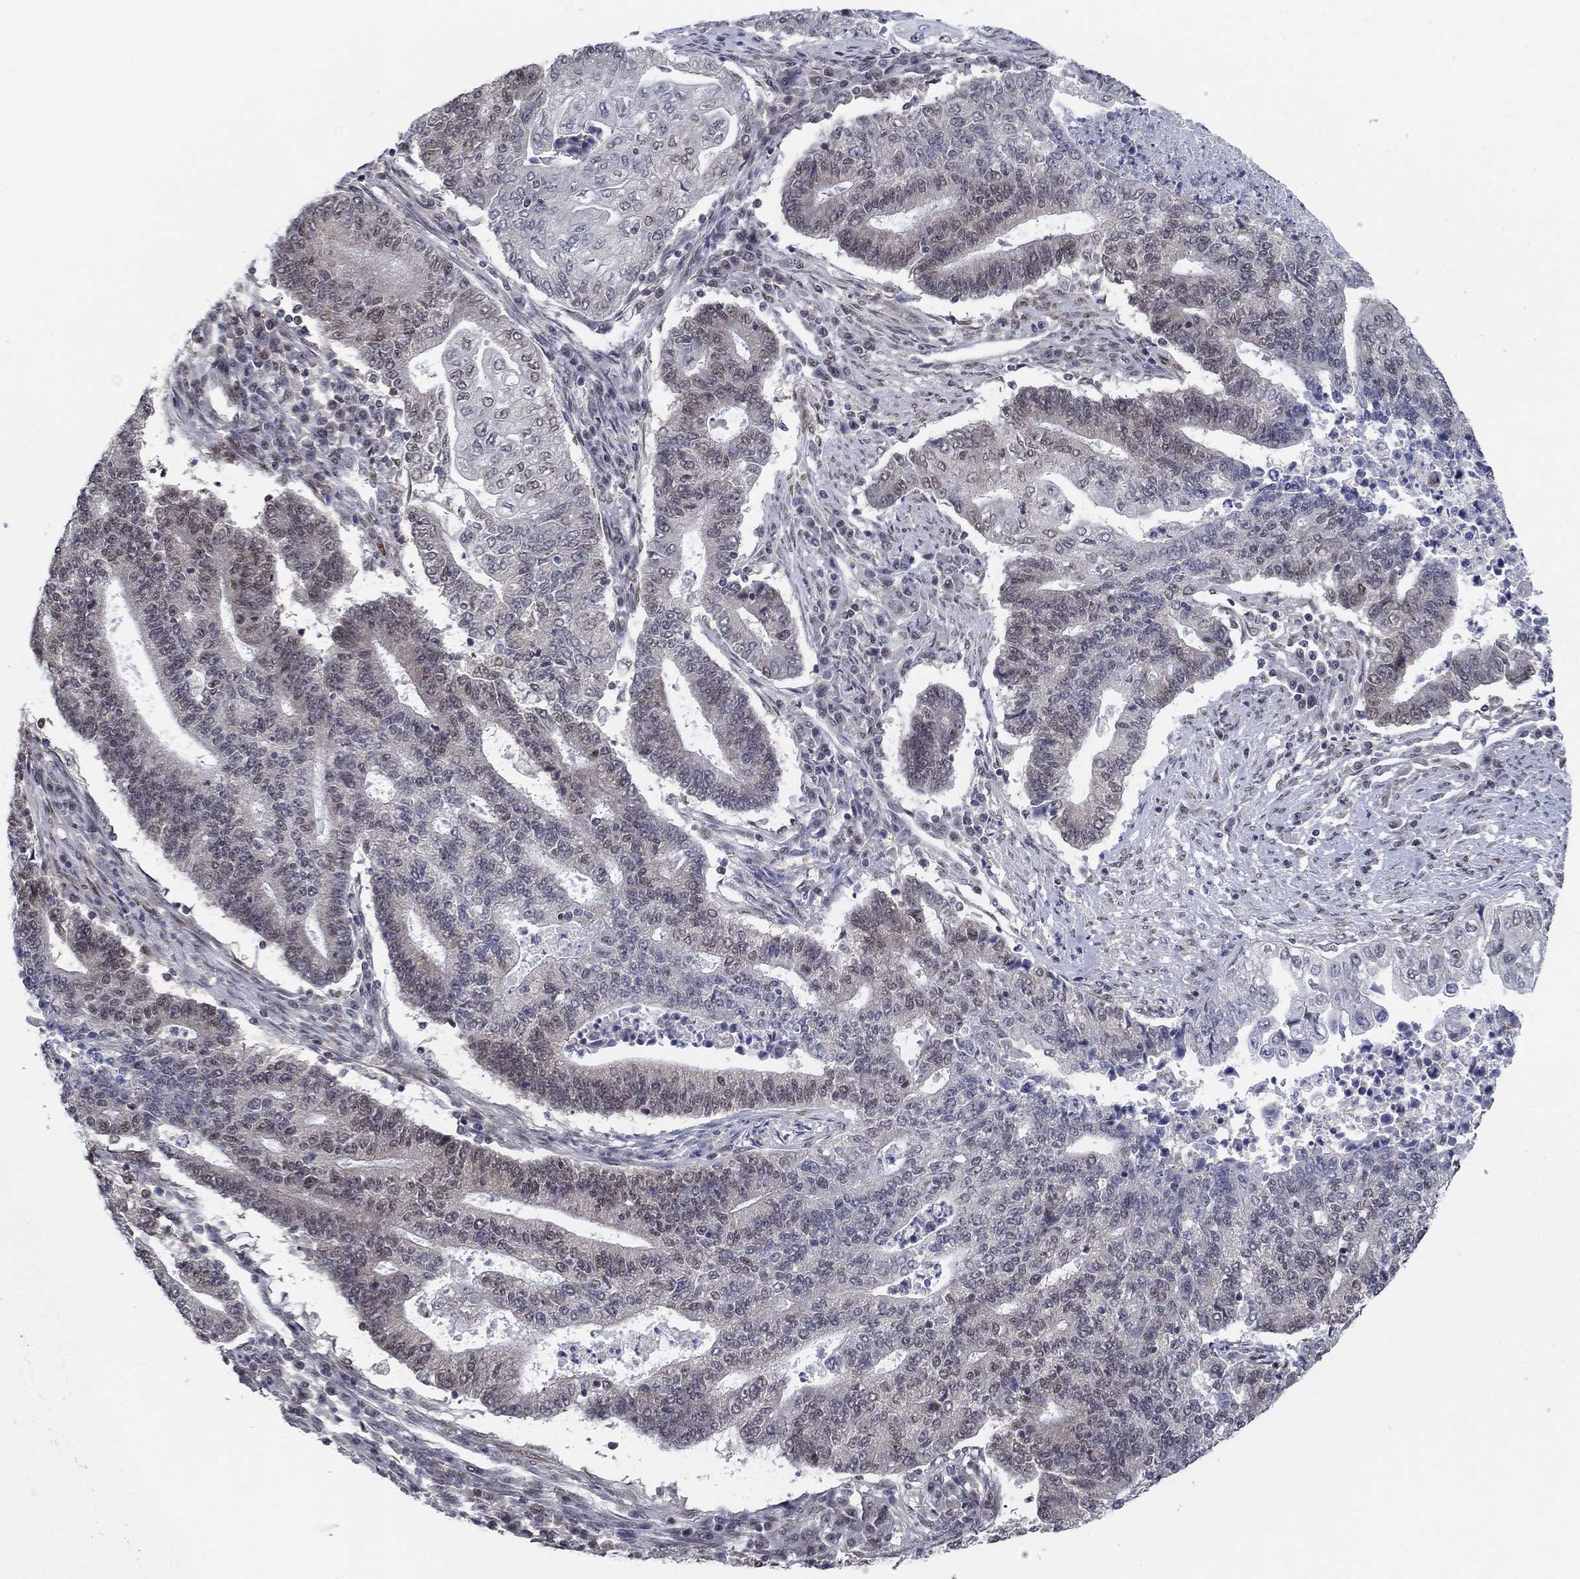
{"staining": {"intensity": "negative", "quantity": "none", "location": "none"}, "tissue": "endometrial cancer", "cell_type": "Tumor cells", "image_type": "cancer", "snomed": [{"axis": "morphology", "description": "Adenocarcinoma, NOS"}, {"axis": "topography", "description": "Uterus"}, {"axis": "topography", "description": "Endometrium"}], "caption": "High magnification brightfield microscopy of endometrial cancer (adenocarcinoma) stained with DAB (brown) and counterstained with hematoxylin (blue): tumor cells show no significant expression. The staining was performed using DAB (3,3'-diaminobenzidine) to visualize the protein expression in brown, while the nuclei were stained in blue with hematoxylin (Magnification: 20x).", "gene": "CENPE", "patient": {"sex": "female", "age": 54}}